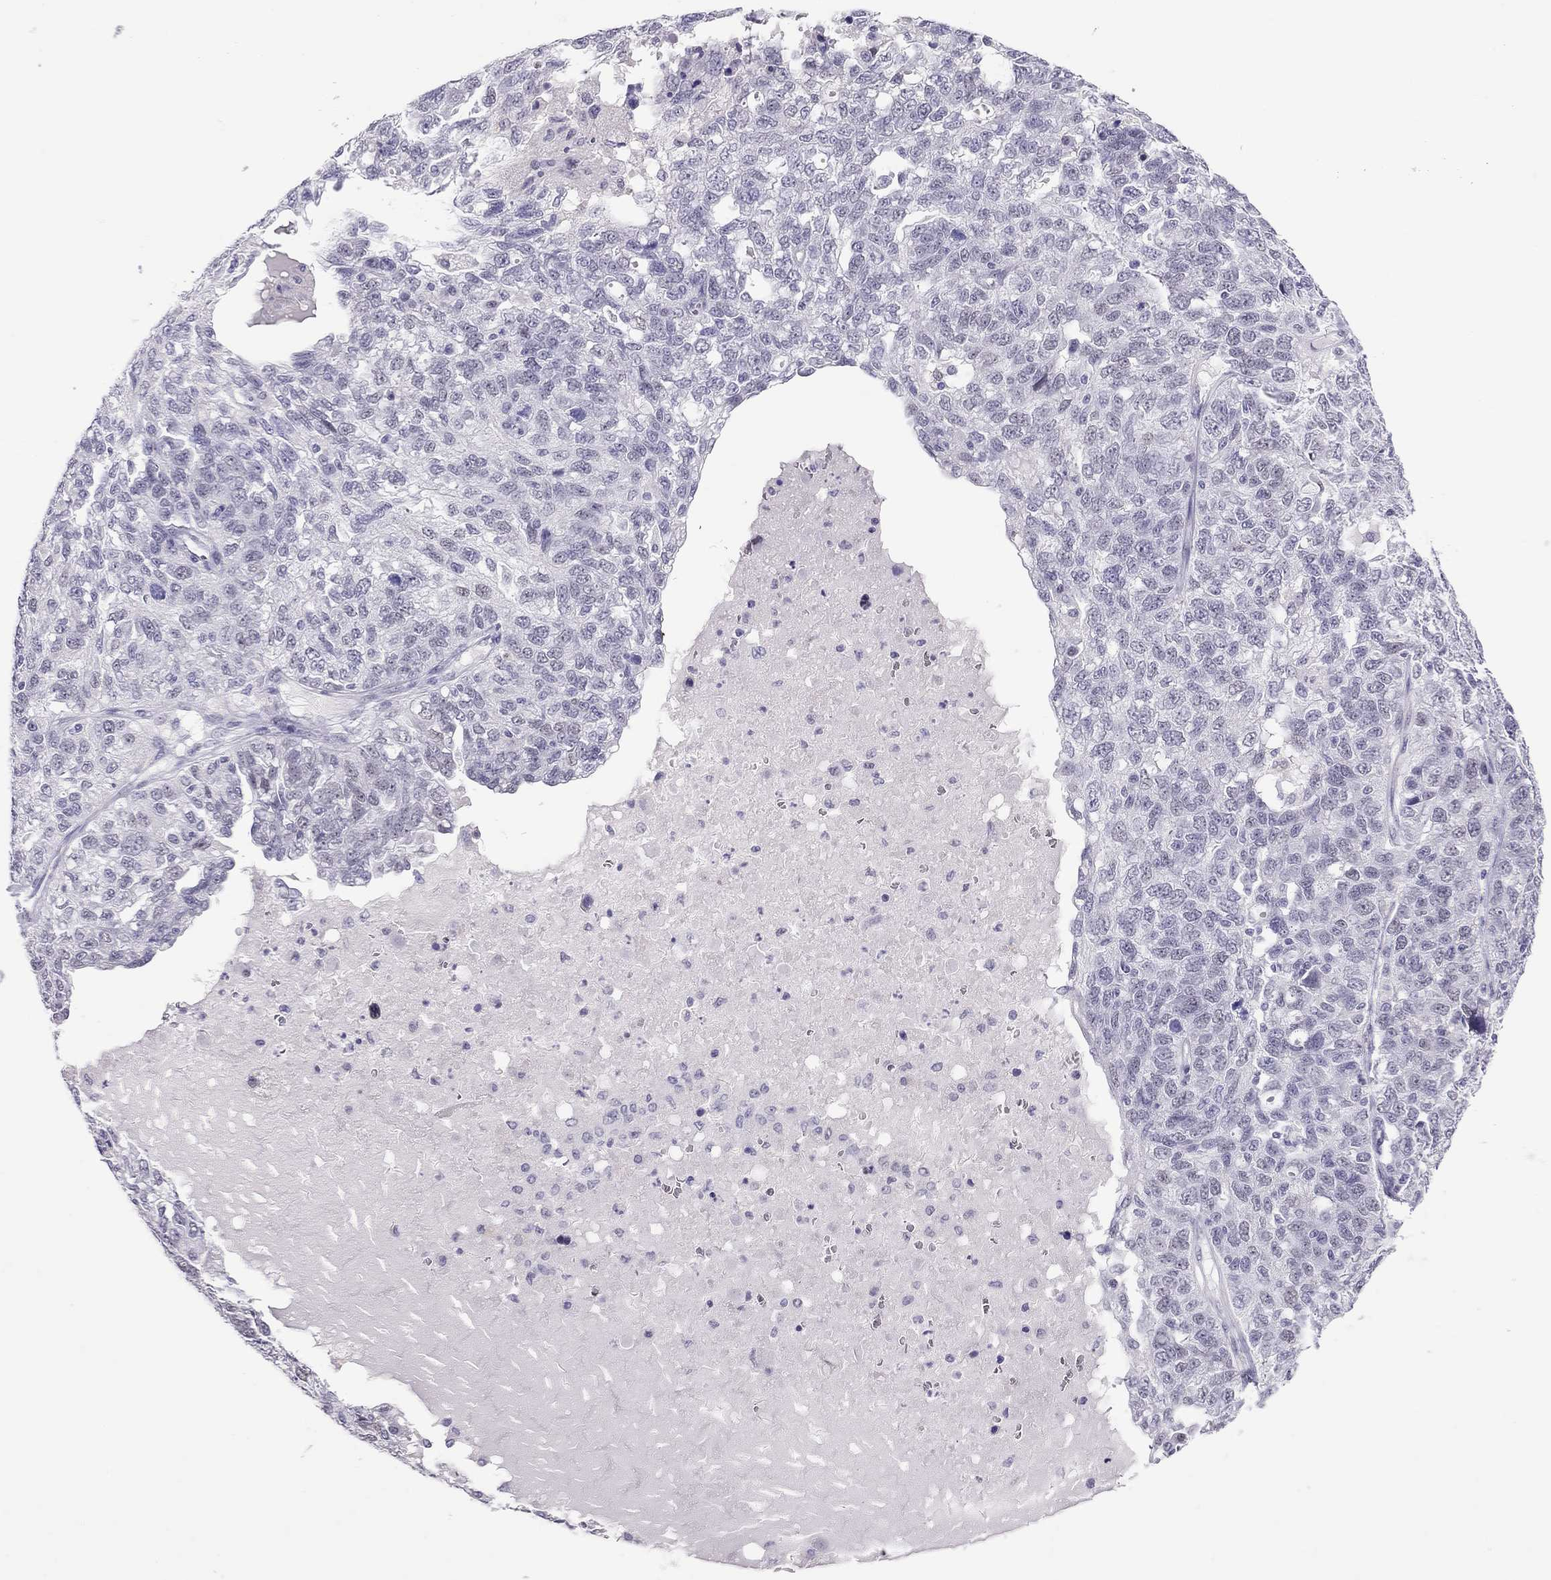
{"staining": {"intensity": "negative", "quantity": "none", "location": "none"}, "tissue": "ovarian cancer", "cell_type": "Tumor cells", "image_type": "cancer", "snomed": [{"axis": "morphology", "description": "Cystadenocarcinoma, serous, NOS"}, {"axis": "topography", "description": "Ovary"}], "caption": "This is an immunohistochemistry (IHC) micrograph of ovarian cancer. There is no positivity in tumor cells.", "gene": "CHRNB3", "patient": {"sex": "female", "age": 71}}